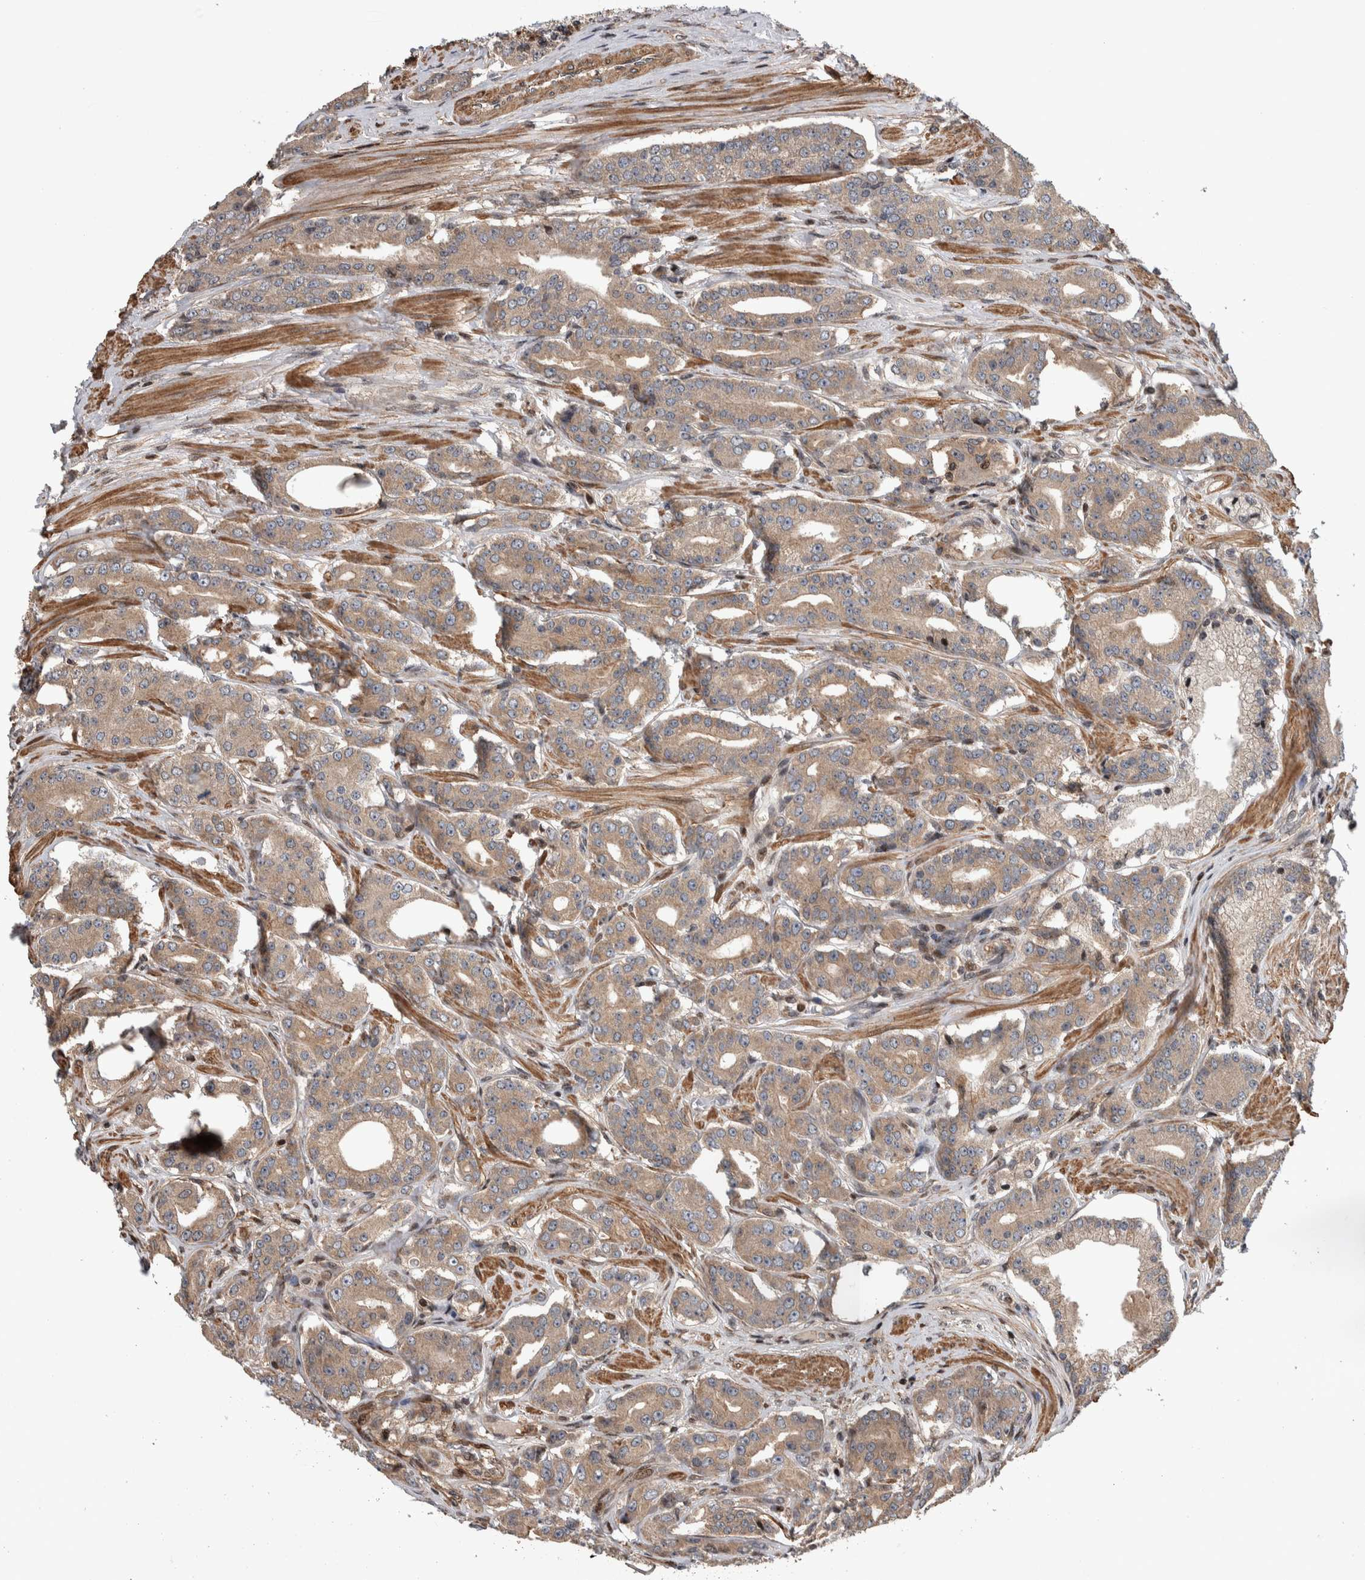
{"staining": {"intensity": "moderate", "quantity": ">75%", "location": "cytoplasmic/membranous"}, "tissue": "prostate cancer", "cell_type": "Tumor cells", "image_type": "cancer", "snomed": [{"axis": "morphology", "description": "Adenocarcinoma, High grade"}, {"axis": "topography", "description": "Prostate"}], "caption": "IHC (DAB) staining of prostate cancer demonstrates moderate cytoplasmic/membranous protein expression in about >75% of tumor cells.", "gene": "ARFGEF1", "patient": {"sex": "male", "age": 71}}